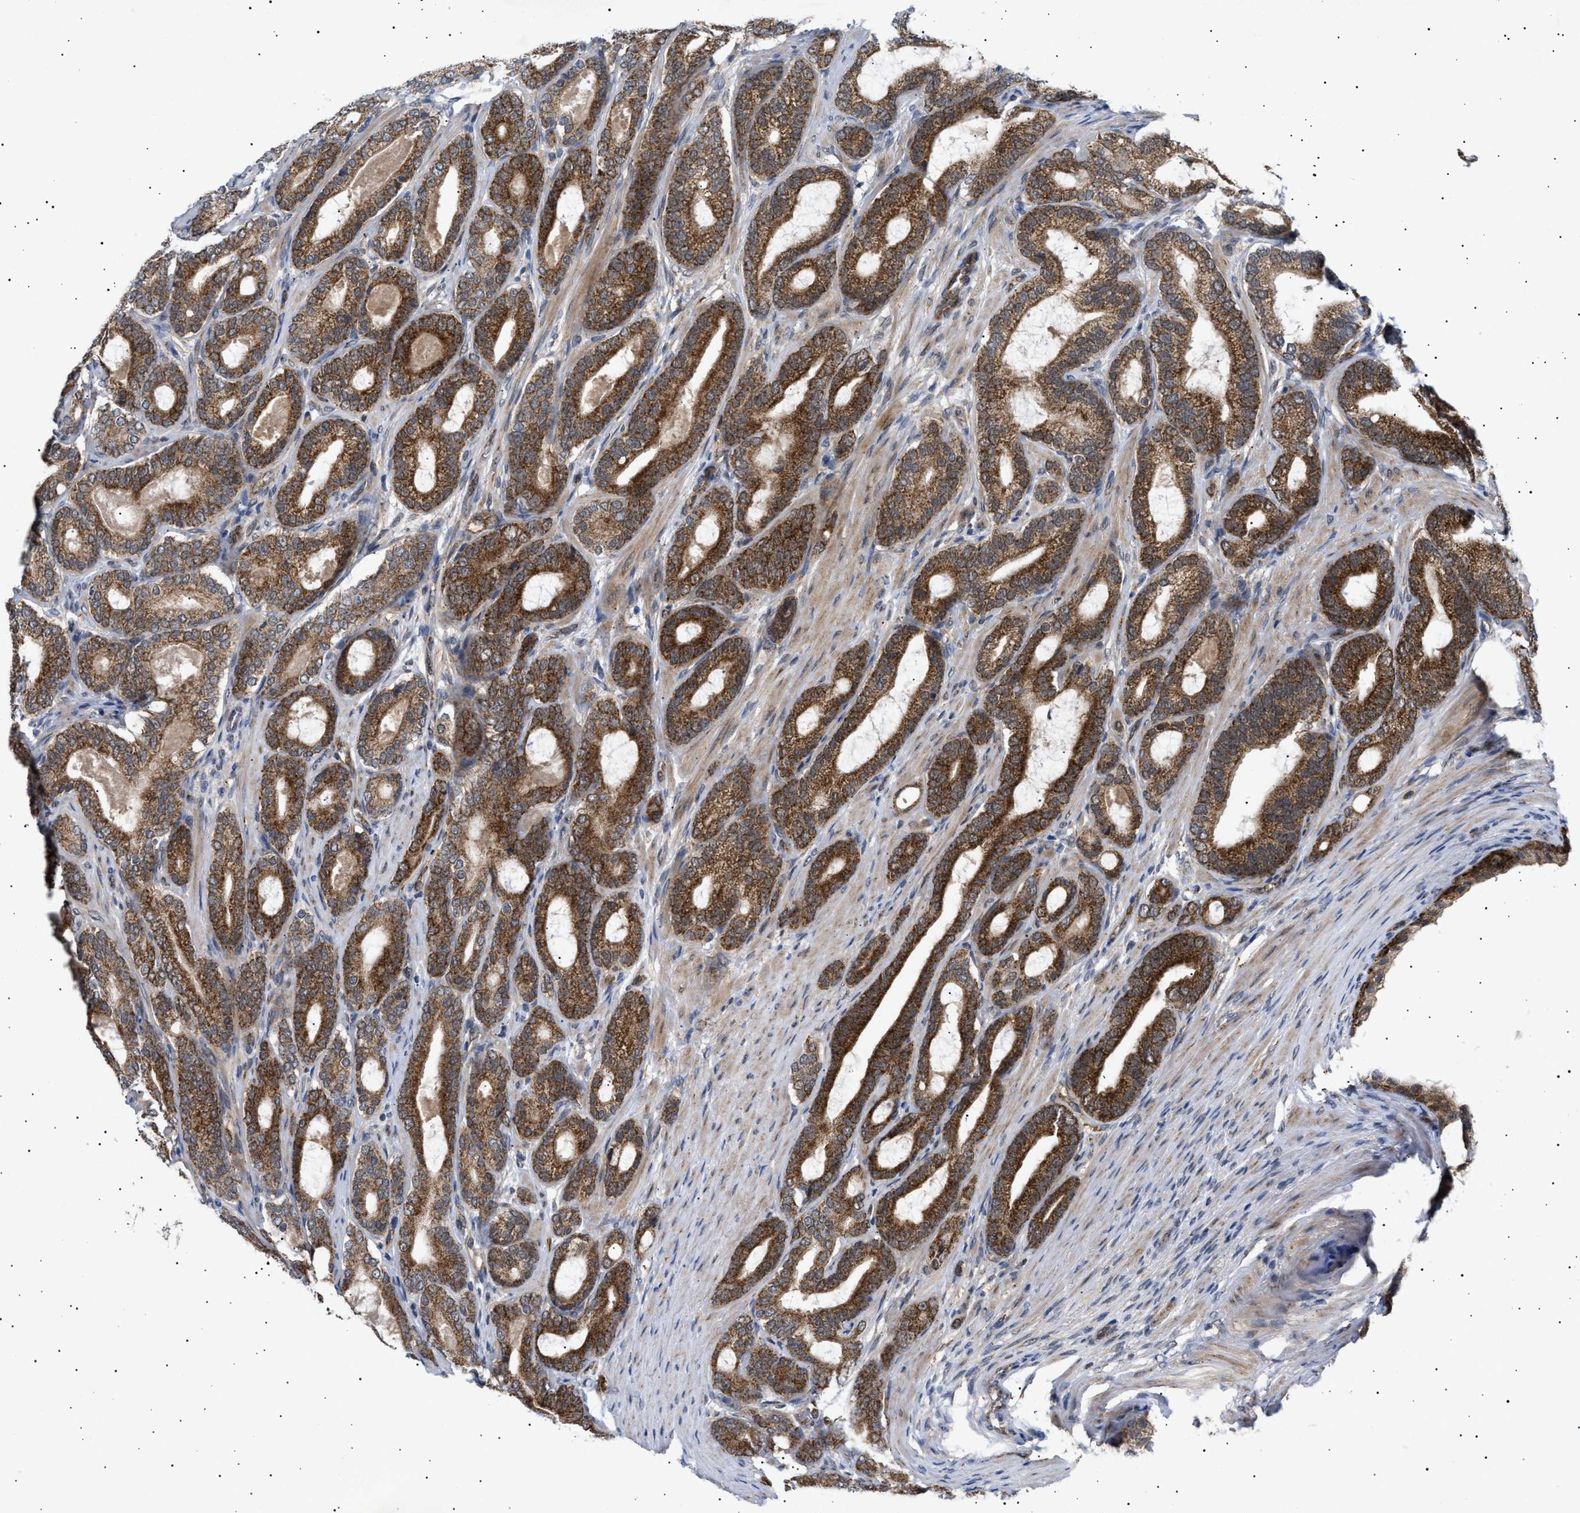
{"staining": {"intensity": "moderate", "quantity": ">75%", "location": "cytoplasmic/membranous"}, "tissue": "prostate cancer", "cell_type": "Tumor cells", "image_type": "cancer", "snomed": [{"axis": "morphology", "description": "Adenocarcinoma, High grade"}, {"axis": "topography", "description": "Prostate"}], "caption": "IHC image of prostate cancer stained for a protein (brown), which displays medium levels of moderate cytoplasmic/membranous positivity in about >75% of tumor cells.", "gene": "SIRT5", "patient": {"sex": "male", "age": 60}}